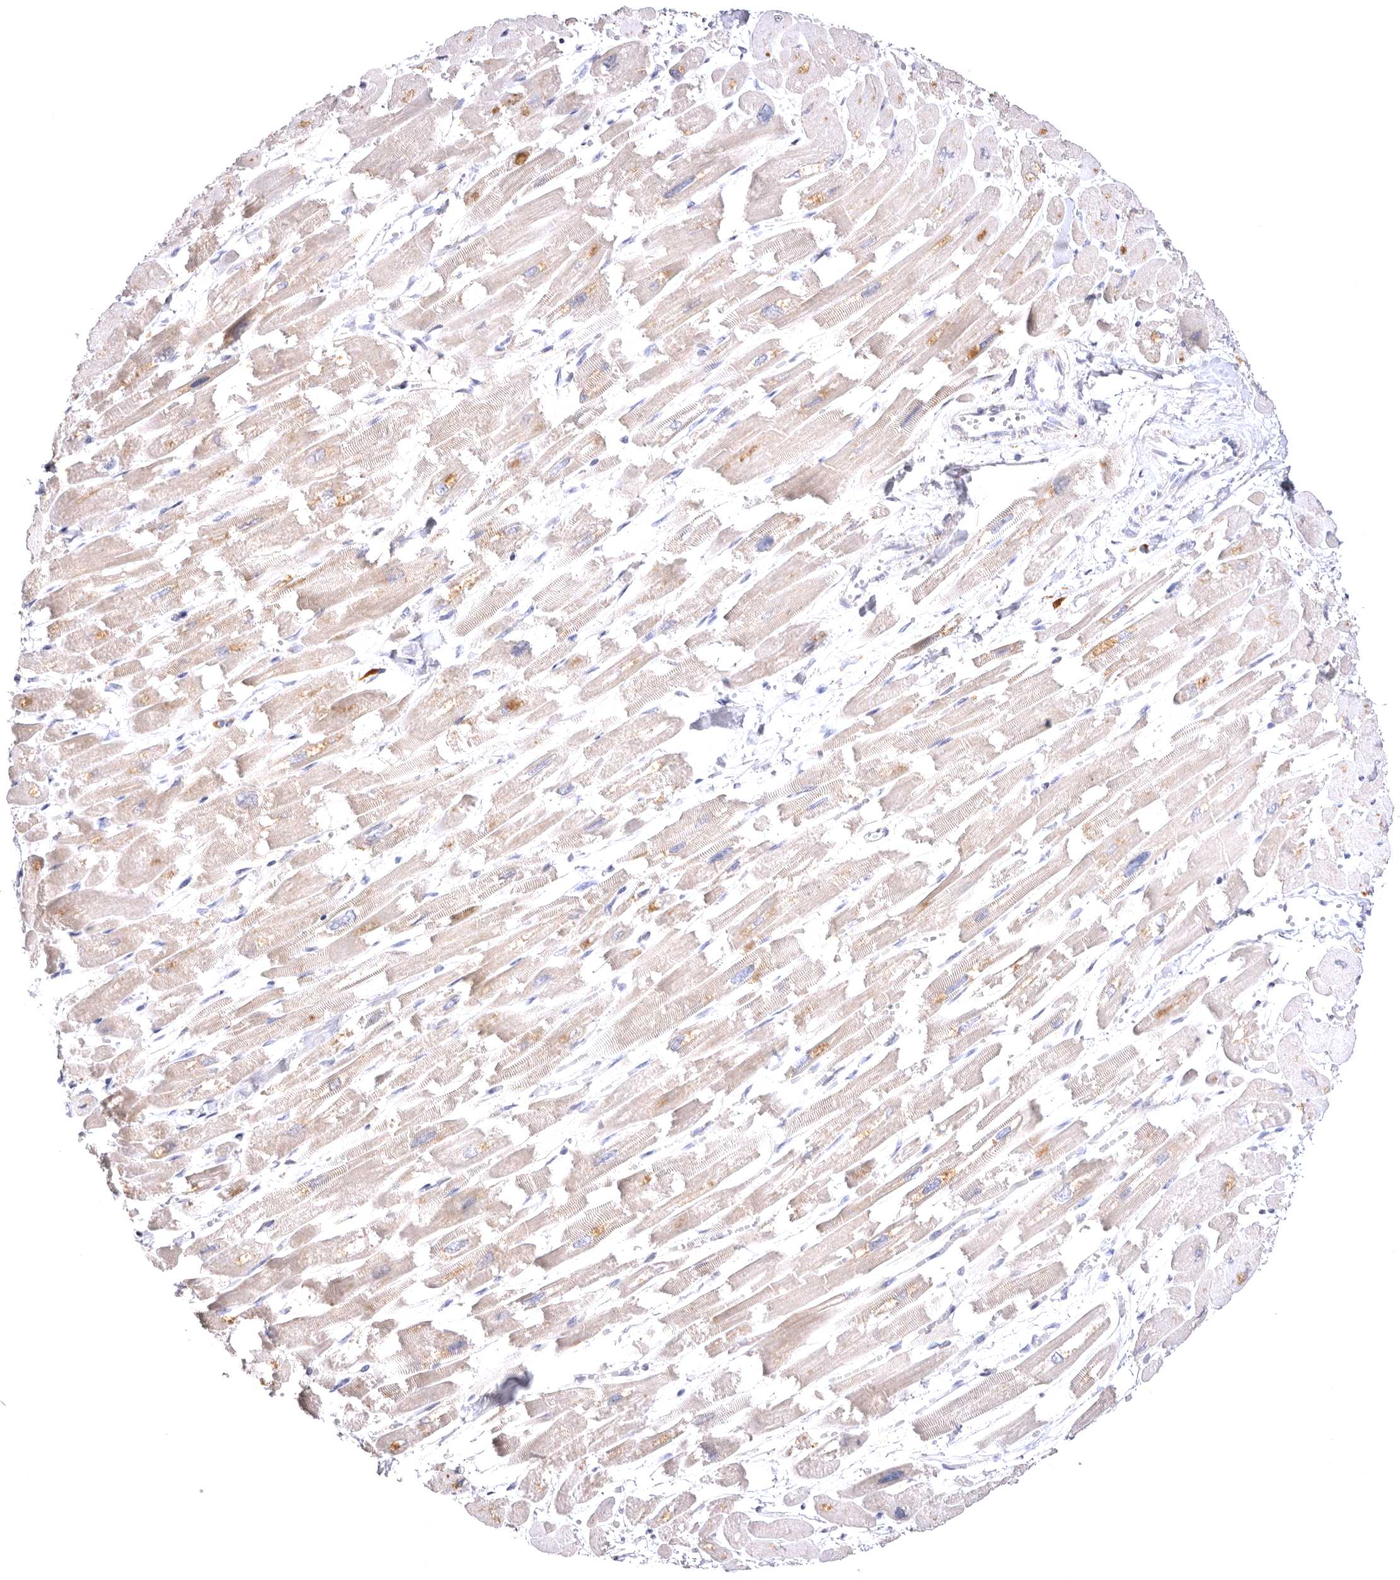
{"staining": {"intensity": "moderate", "quantity": "25%-75%", "location": "cytoplasmic/membranous"}, "tissue": "heart muscle", "cell_type": "Cardiomyocytes", "image_type": "normal", "snomed": [{"axis": "morphology", "description": "Normal tissue, NOS"}, {"axis": "topography", "description": "Heart"}], "caption": "Cardiomyocytes reveal moderate cytoplasmic/membranous positivity in approximately 25%-75% of cells in unremarkable heart muscle. Immunohistochemistry (ihc) stains the protein in brown and the nuclei are stained blue.", "gene": "VPS45", "patient": {"sex": "male", "age": 54}}